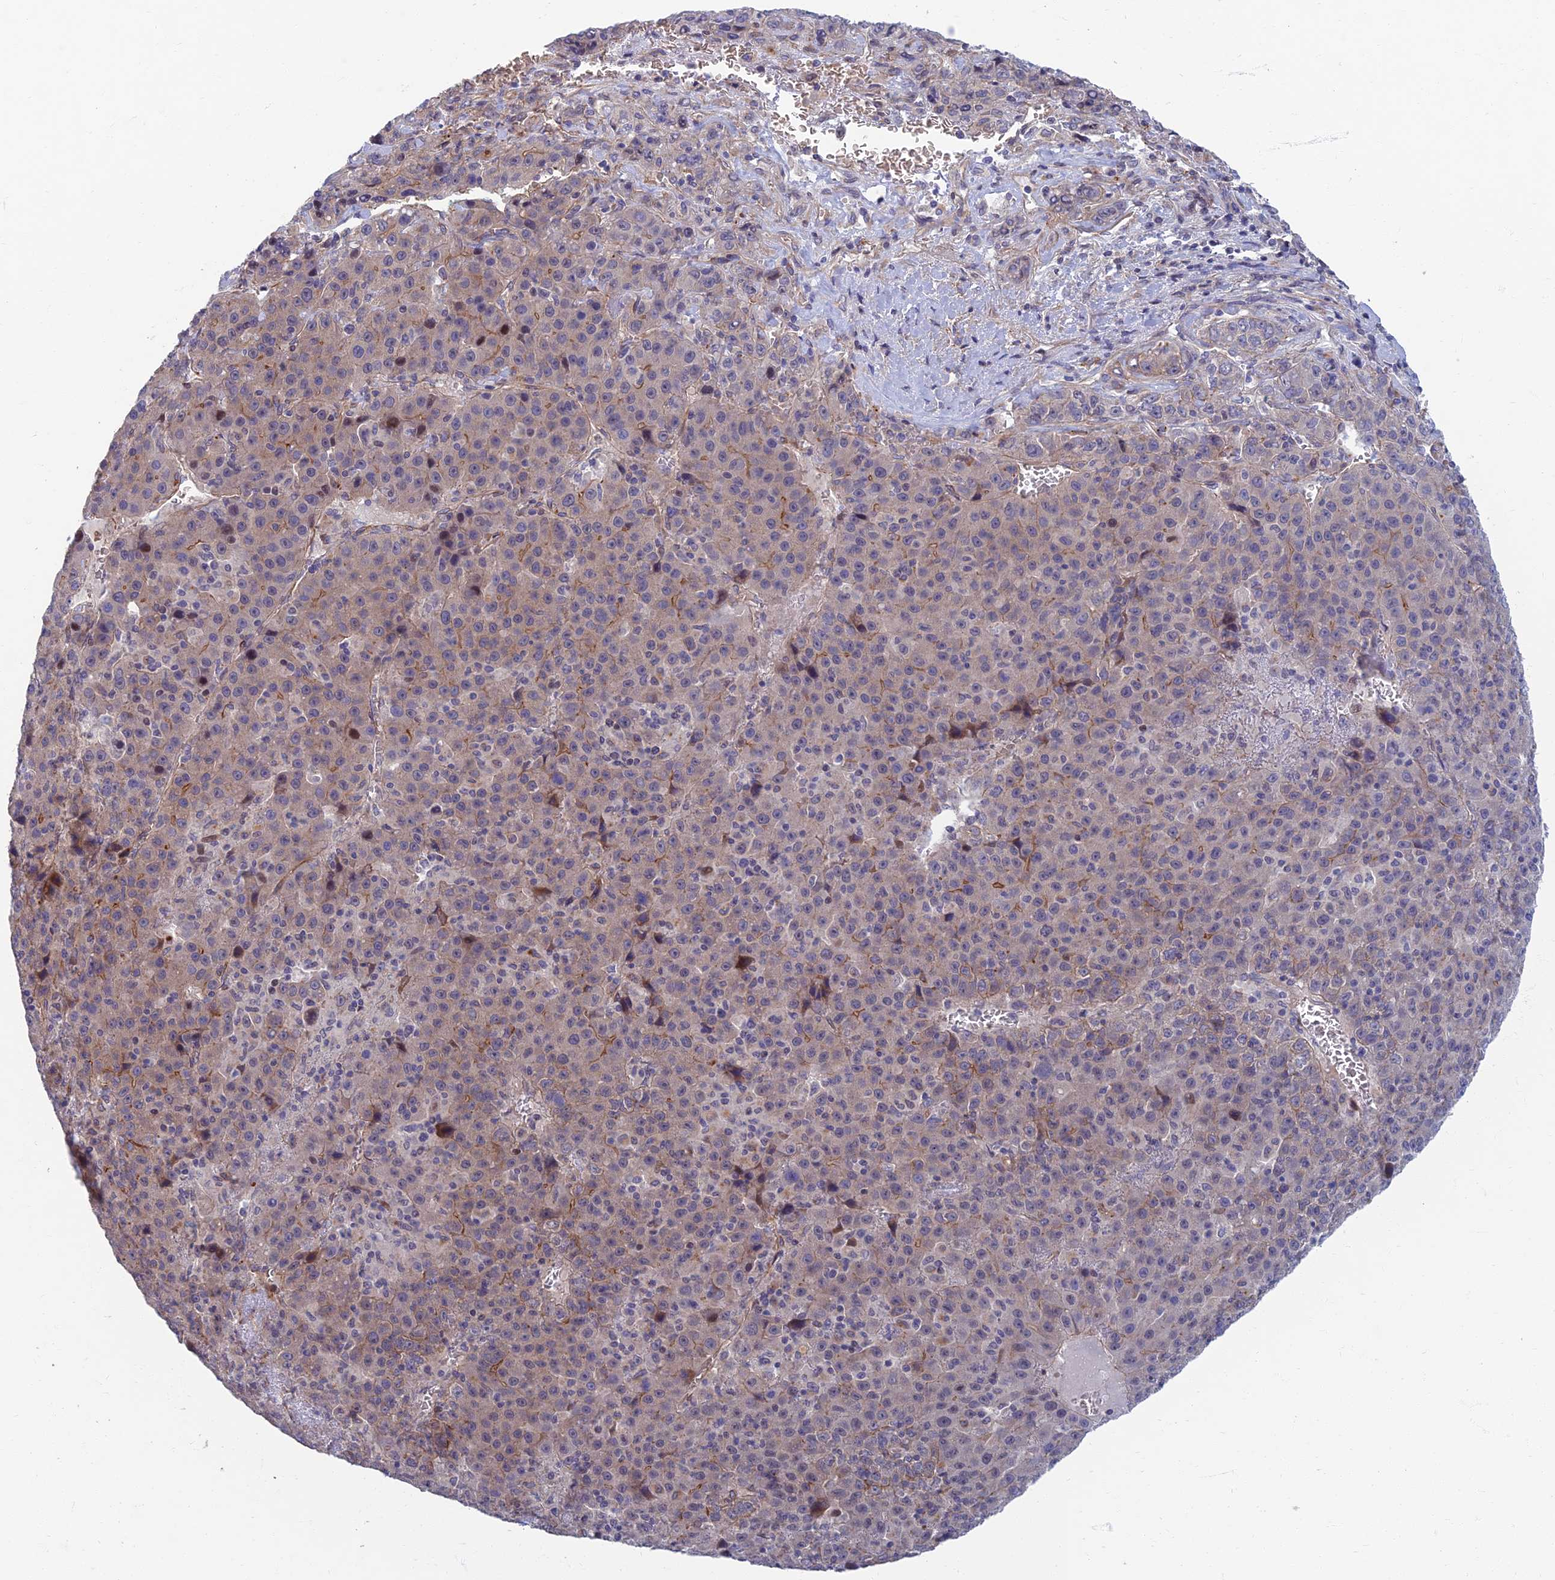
{"staining": {"intensity": "weak", "quantity": "<25%", "location": "cytoplasmic/membranous"}, "tissue": "liver cancer", "cell_type": "Tumor cells", "image_type": "cancer", "snomed": [{"axis": "morphology", "description": "Carcinoma, Hepatocellular, NOS"}, {"axis": "topography", "description": "Liver"}], "caption": "A histopathology image of human liver cancer (hepatocellular carcinoma) is negative for staining in tumor cells. The staining was performed using DAB (3,3'-diaminobenzidine) to visualize the protein expression in brown, while the nuclei were stained in blue with hematoxylin (Magnification: 20x).", "gene": "RHBDL2", "patient": {"sex": "female", "age": 53}}